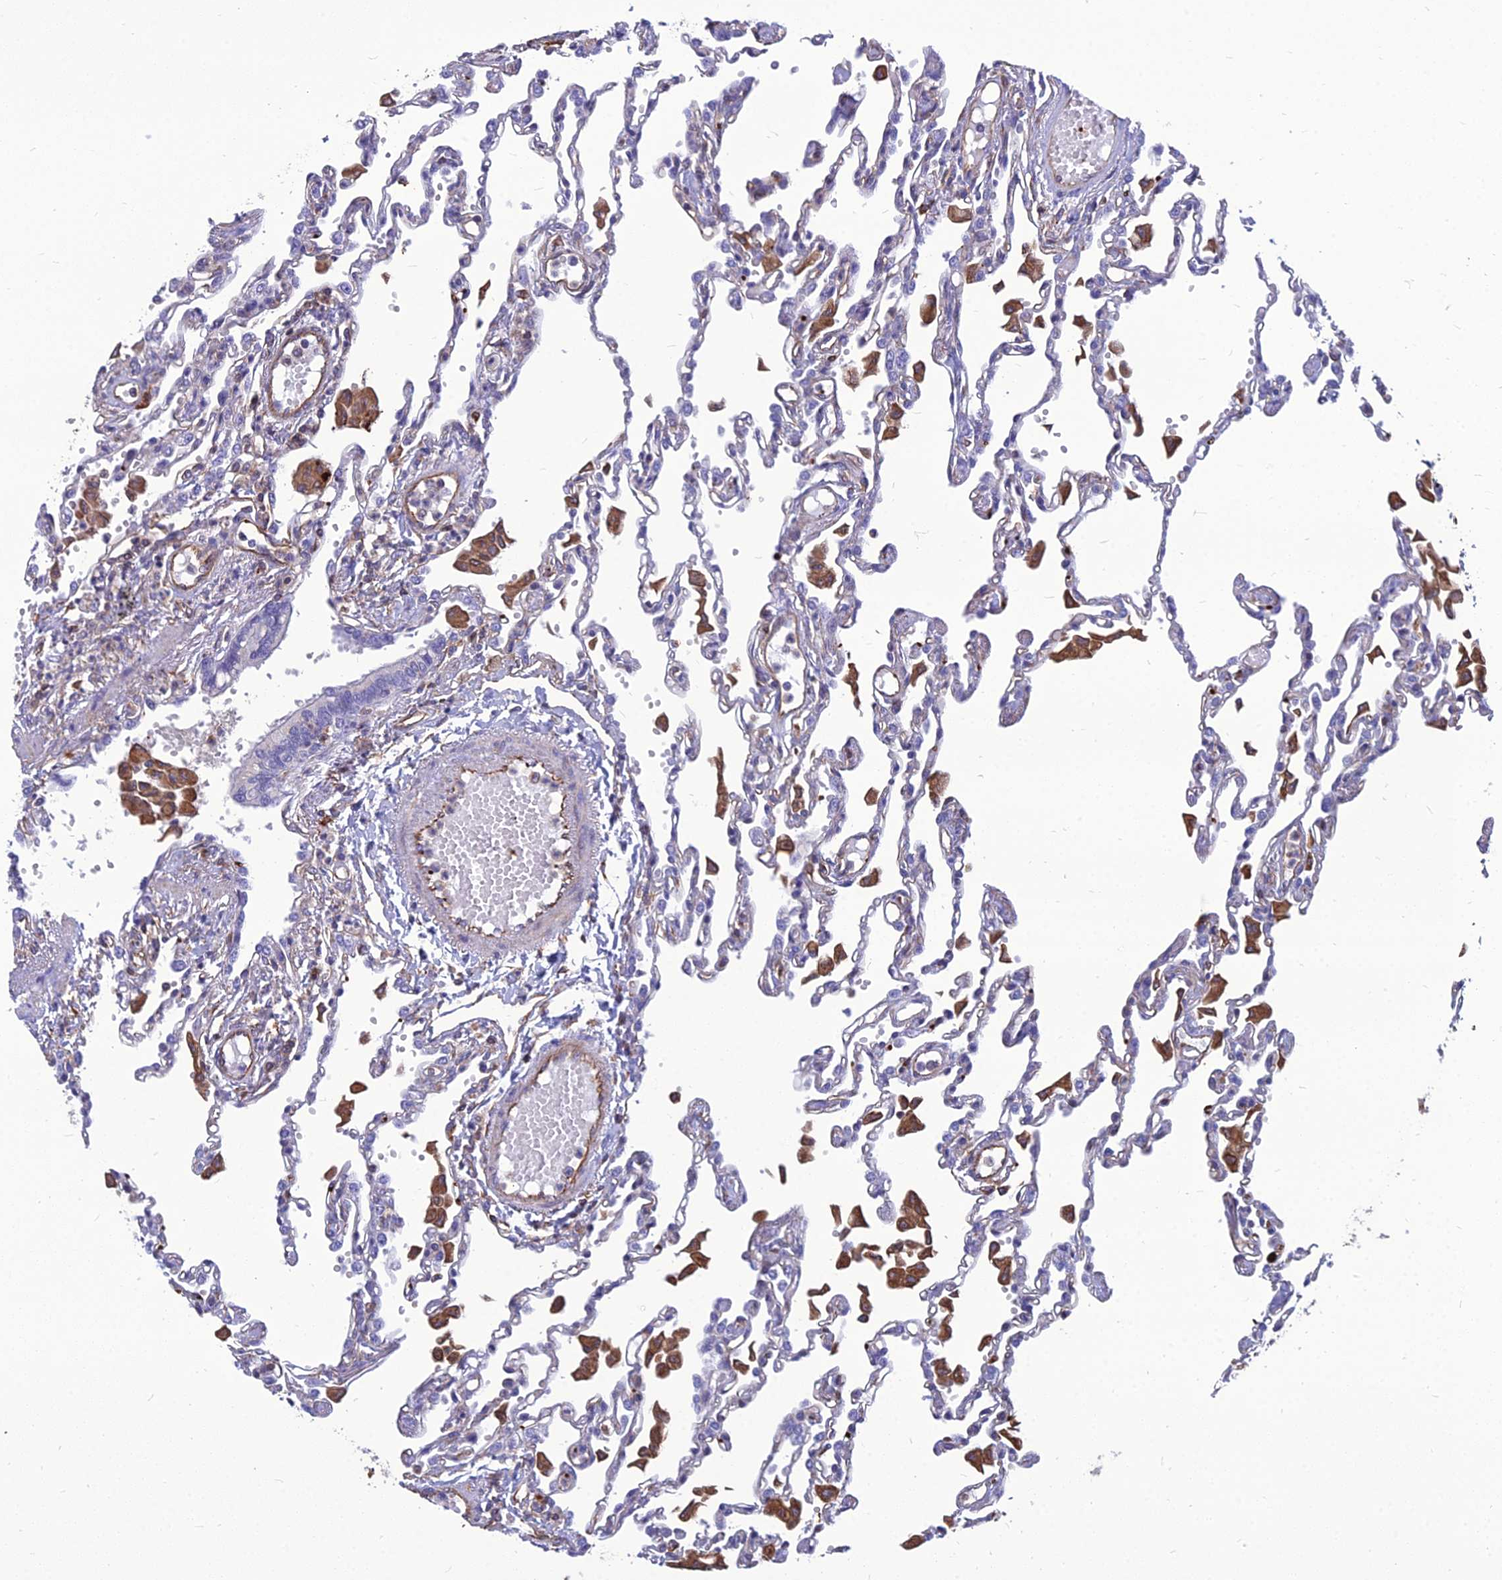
{"staining": {"intensity": "weak", "quantity": "<25%", "location": "cytoplasmic/membranous"}, "tissue": "lung", "cell_type": "Alveolar cells", "image_type": "normal", "snomed": [{"axis": "morphology", "description": "Normal tissue, NOS"}, {"axis": "topography", "description": "Bronchus"}, {"axis": "topography", "description": "Lung"}], "caption": "Lung stained for a protein using immunohistochemistry shows no positivity alveolar cells.", "gene": "PSMD11", "patient": {"sex": "female", "age": 49}}